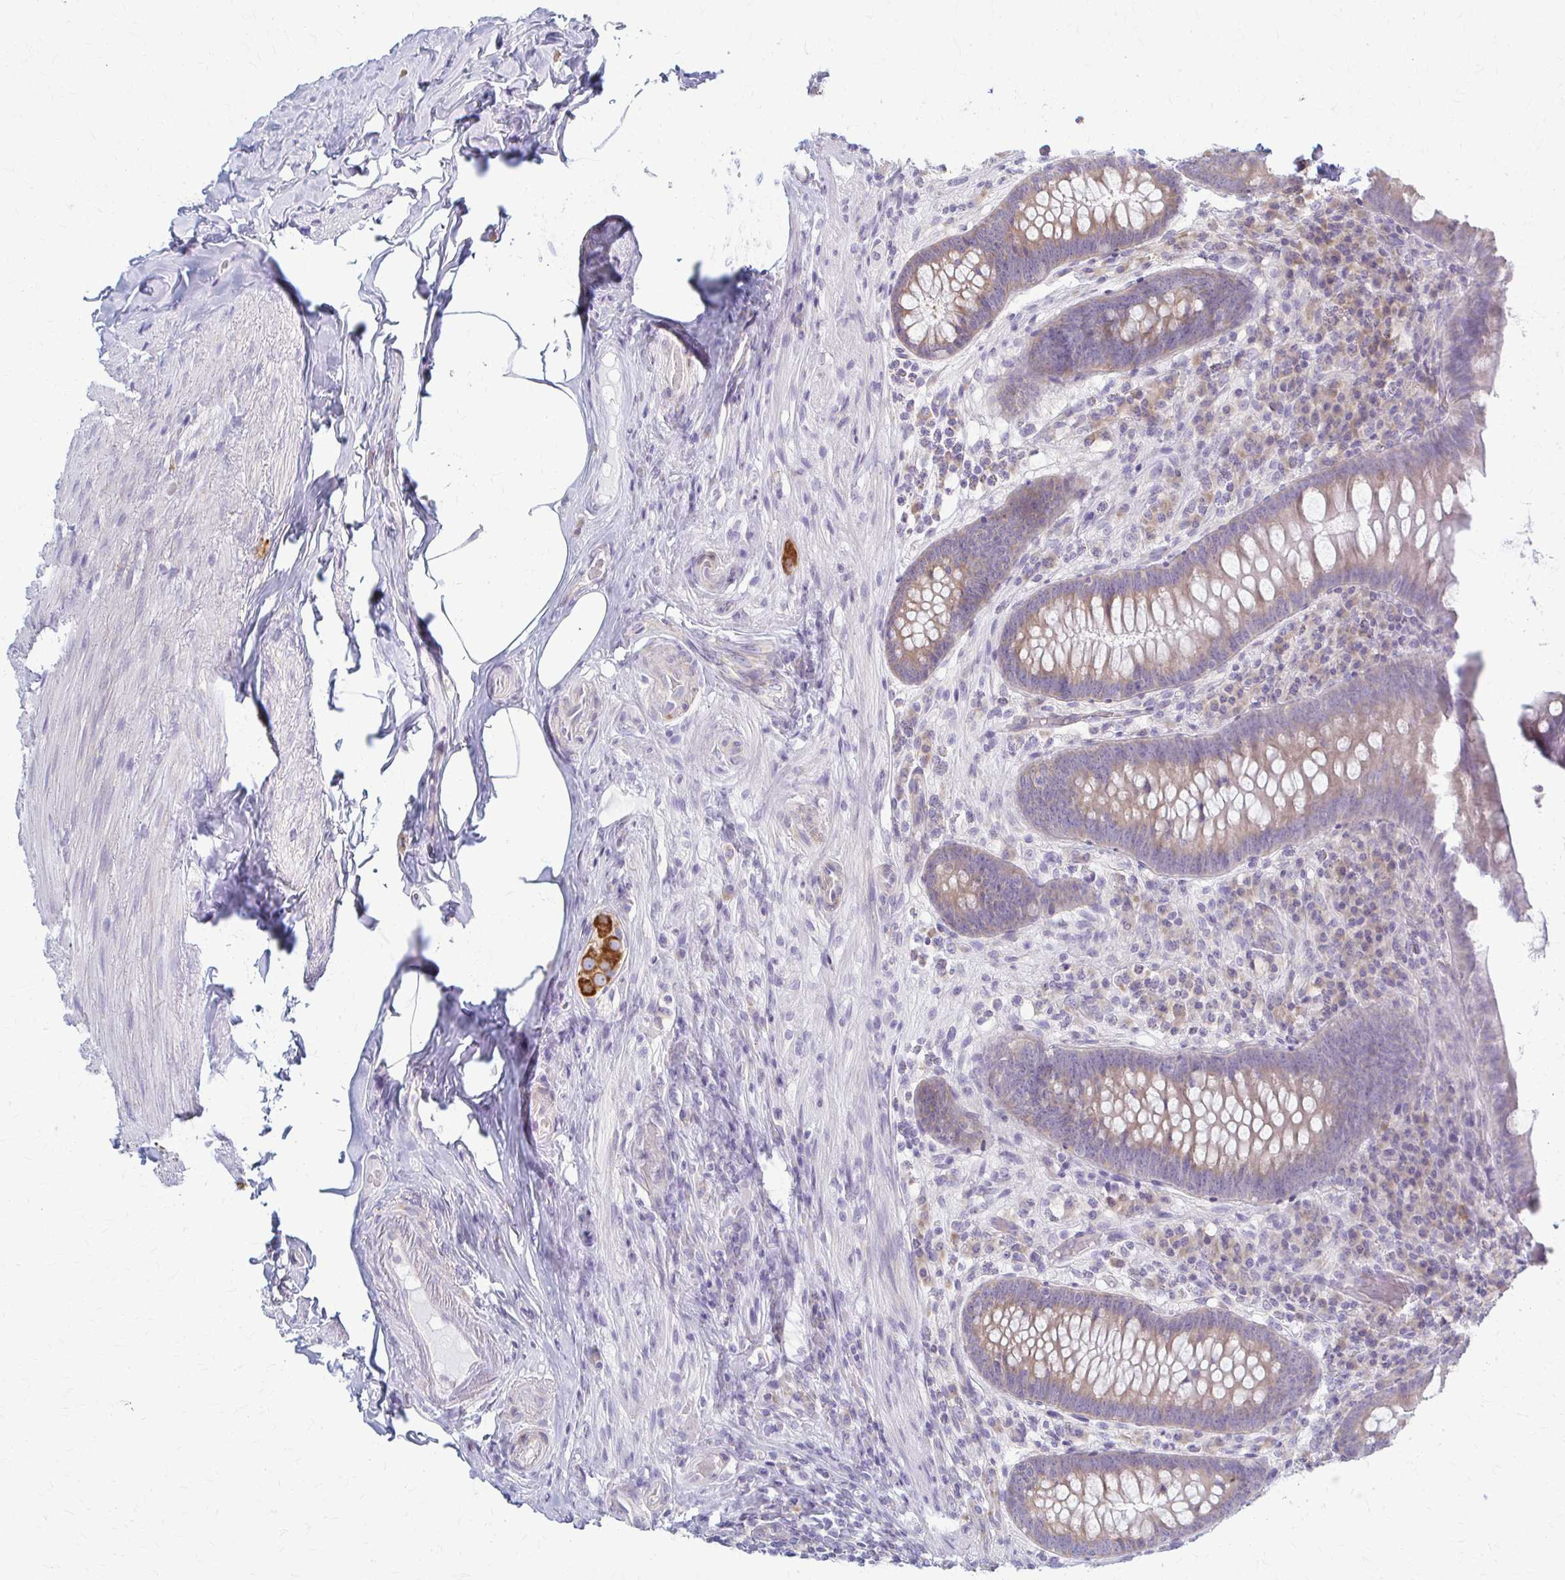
{"staining": {"intensity": "weak", "quantity": "25%-75%", "location": "cytoplasmic/membranous"}, "tissue": "appendix", "cell_type": "Glandular cells", "image_type": "normal", "snomed": [{"axis": "morphology", "description": "Normal tissue, NOS"}, {"axis": "topography", "description": "Appendix"}], "caption": "Glandular cells display low levels of weak cytoplasmic/membranous expression in approximately 25%-75% of cells in benign appendix. (DAB = brown stain, brightfield microscopy at high magnification).", "gene": "PRKRA", "patient": {"sex": "male", "age": 71}}